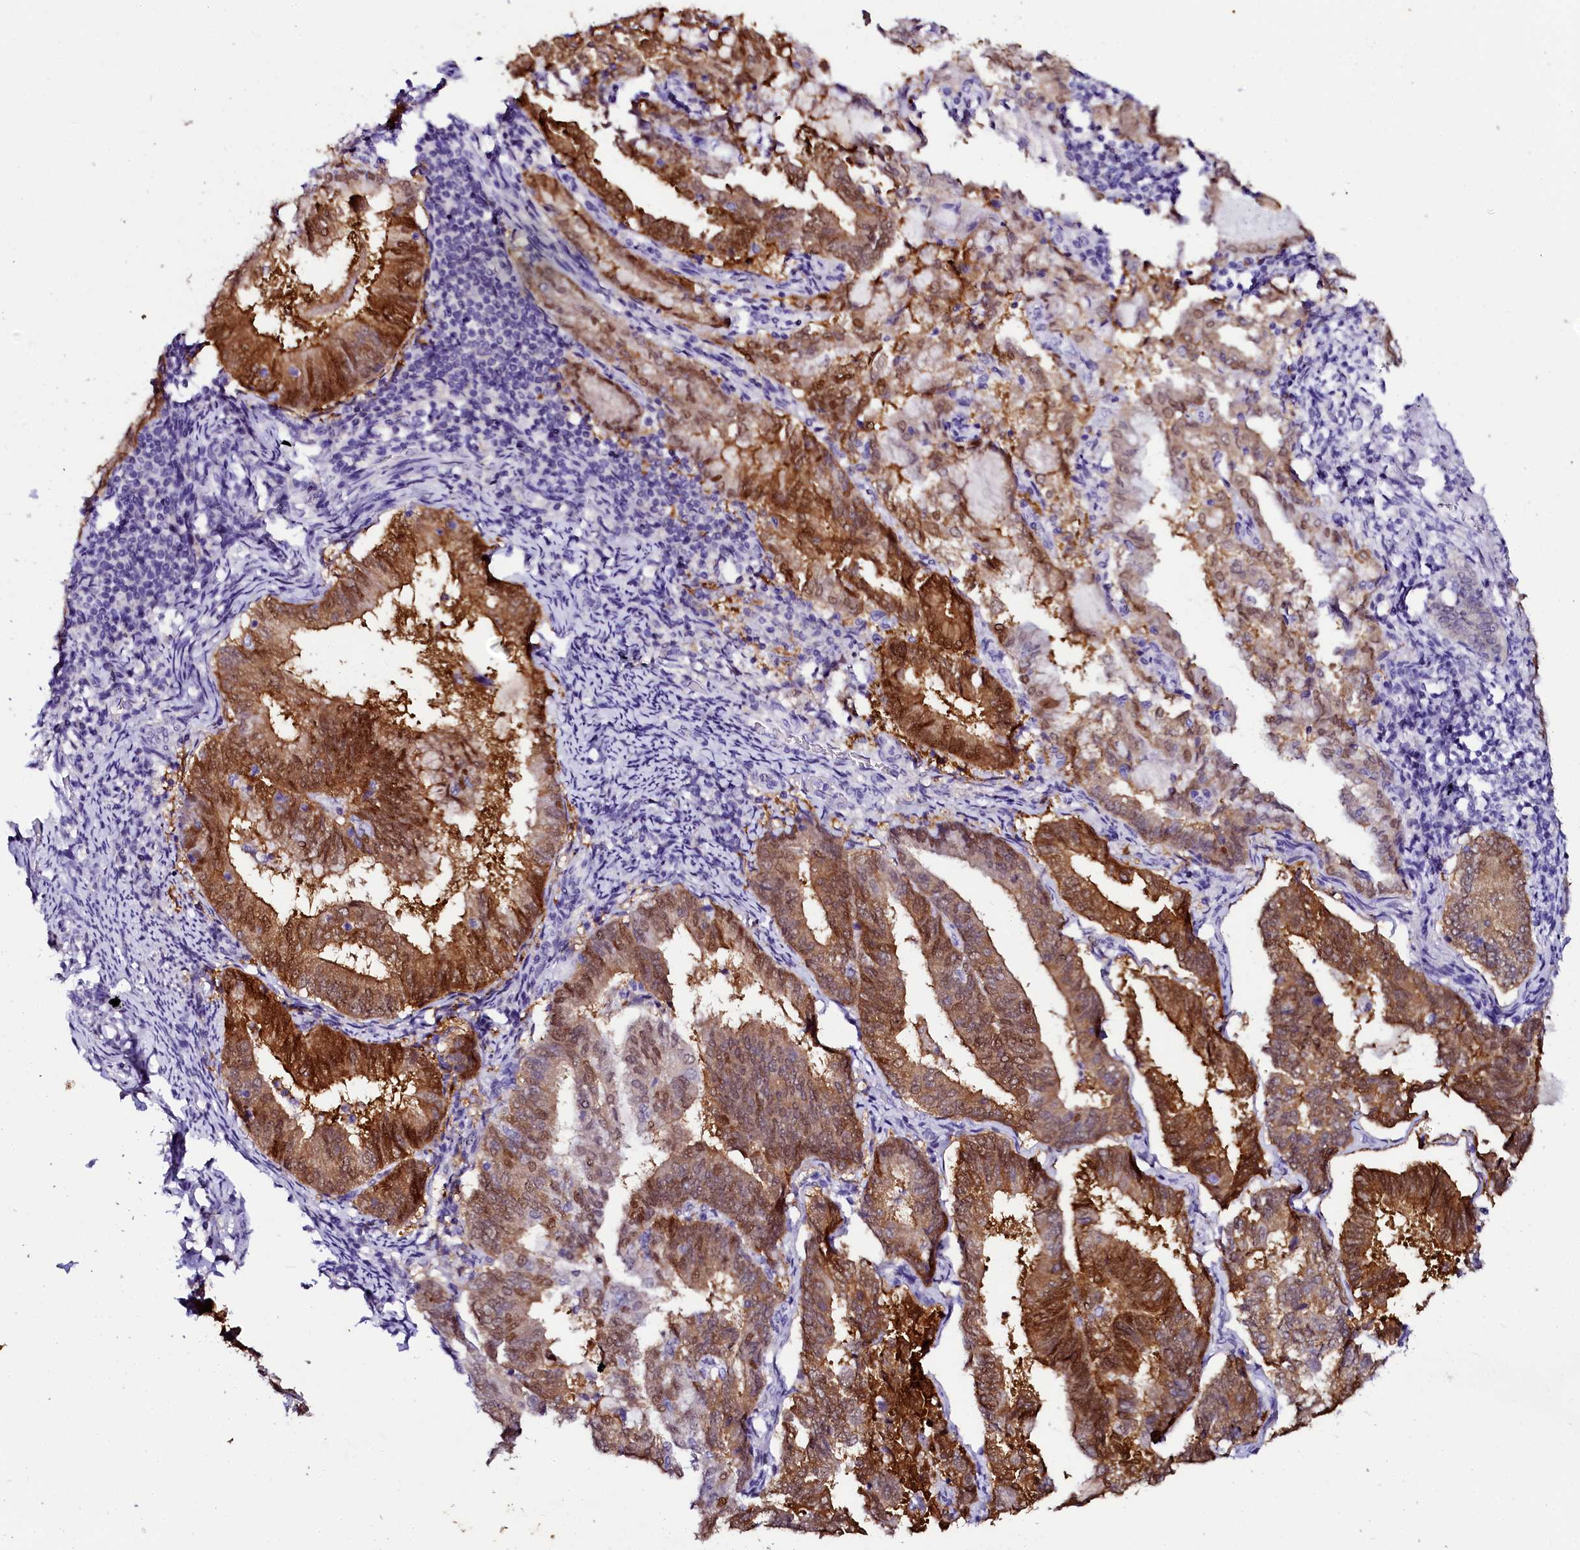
{"staining": {"intensity": "moderate", "quantity": ">75%", "location": "cytoplasmic/membranous,nuclear"}, "tissue": "endometrial cancer", "cell_type": "Tumor cells", "image_type": "cancer", "snomed": [{"axis": "morphology", "description": "Adenocarcinoma, NOS"}, {"axis": "topography", "description": "Endometrium"}], "caption": "This is an image of immunohistochemistry (IHC) staining of endometrial adenocarcinoma, which shows moderate expression in the cytoplasmic/membranous and nuclear of tumor cells.", "gene": "SORD", "patient": {"sex": "female", "age": 80}}